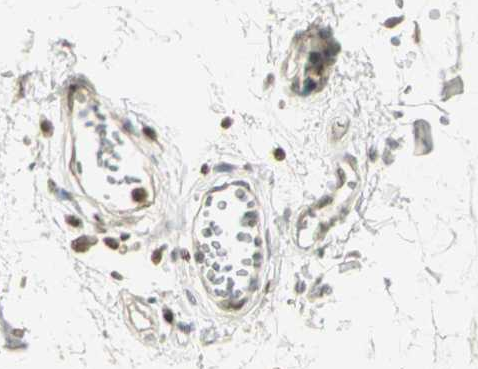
{"staining": {"intensity": "weak", "quantity": ">75%", "location": "cytoplasmic/membranous"}, "tissue": "soft tissue", "cell_type": "Fibroblasts", "image_type": "normal", "snomed": [{"axis": "morphology", "description": "Normal tissue, NOS"}, {"axis": "morphology", "description": "Inflammation, NOS"}, {"axis": "topography", "description": "Salivary gland"}, {"axis": "topography", "description": "Peripheral nerve tissue"}], "caption": "Benign soft tissue displays weak cytoplasmic/membranous staining in approximately >75% of fibroblasts.", "gene": "SMARCA5", "patient": {"sex": "female", "age": 75}}